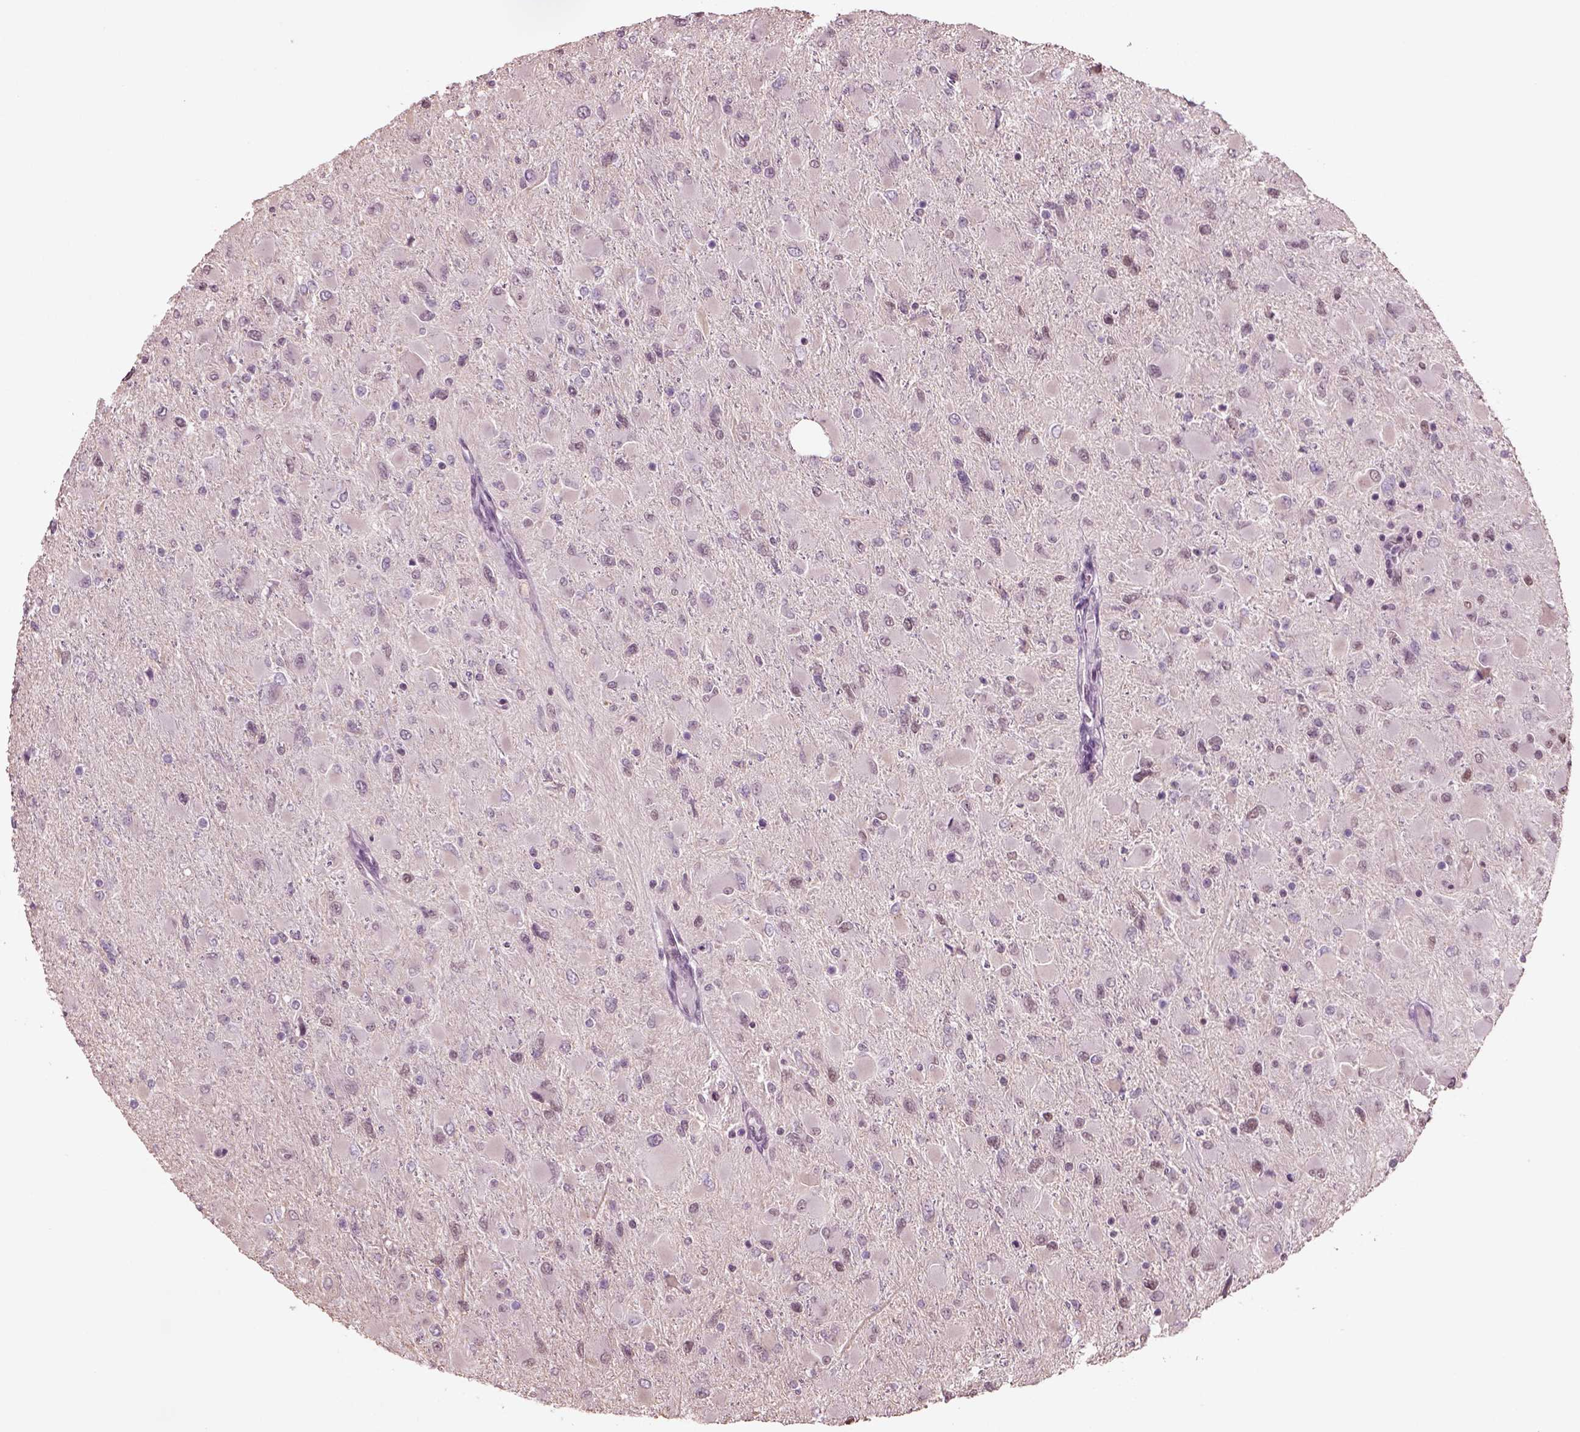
{"staining": {"intensity": "negative", "quantity": "none", "location": "none"}, "tissue": "glioma", "cell_type": "Tumor cells", "image_type": "cancer", "snomed": [{"axis": "morphology", "description": "Glioma, malignant, High grade"}, {"axis": "topography", "description": "Cerebral cortex"}], "caption": "Malignant high-grade glioma was stained to show a protein in brown. There is no significant staining in tumor cells.", "gene": "SEPHS1", "patient": {"sex": "female", "age": 36}}